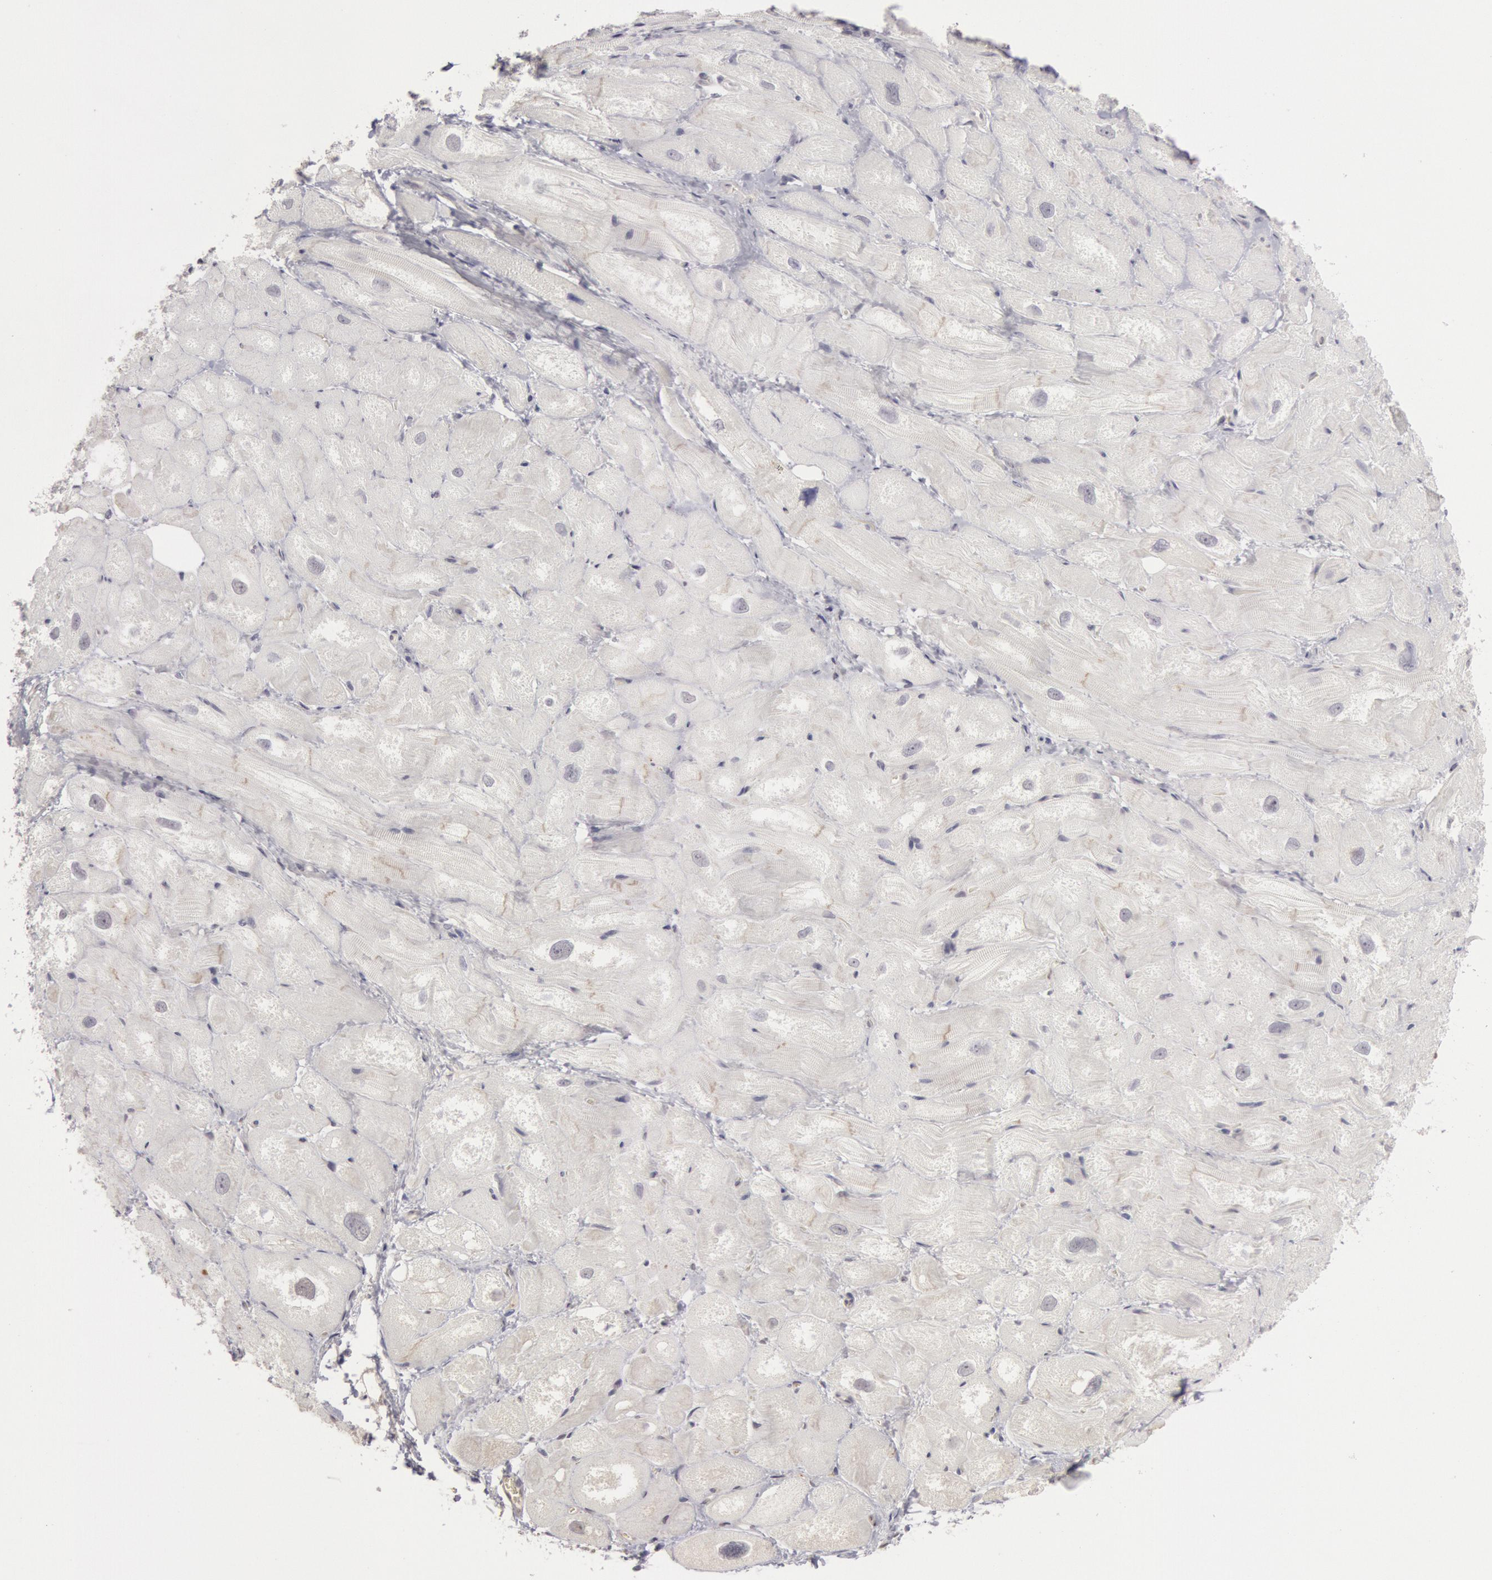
{"staining": {"intensity": "negative", "quantity": "none", "location": "none"}, "tissue": "heart muscle", "cell_type": "Cardiomyocytes", "image_type": "normal", "snomed": [{"axis": "morphology", "description": "Normal tissue, NOS"}, {"axis": "topography", "description": "Heart"}], "caption": "DAB (3,3'-diaminobenzidine) immunohistochemical staining of normal heart muscle demonstrates no significant expression in cardiomyocytes.", "gene": "RIMBP3B", "patient": {"sex": "male", "age": 49}}